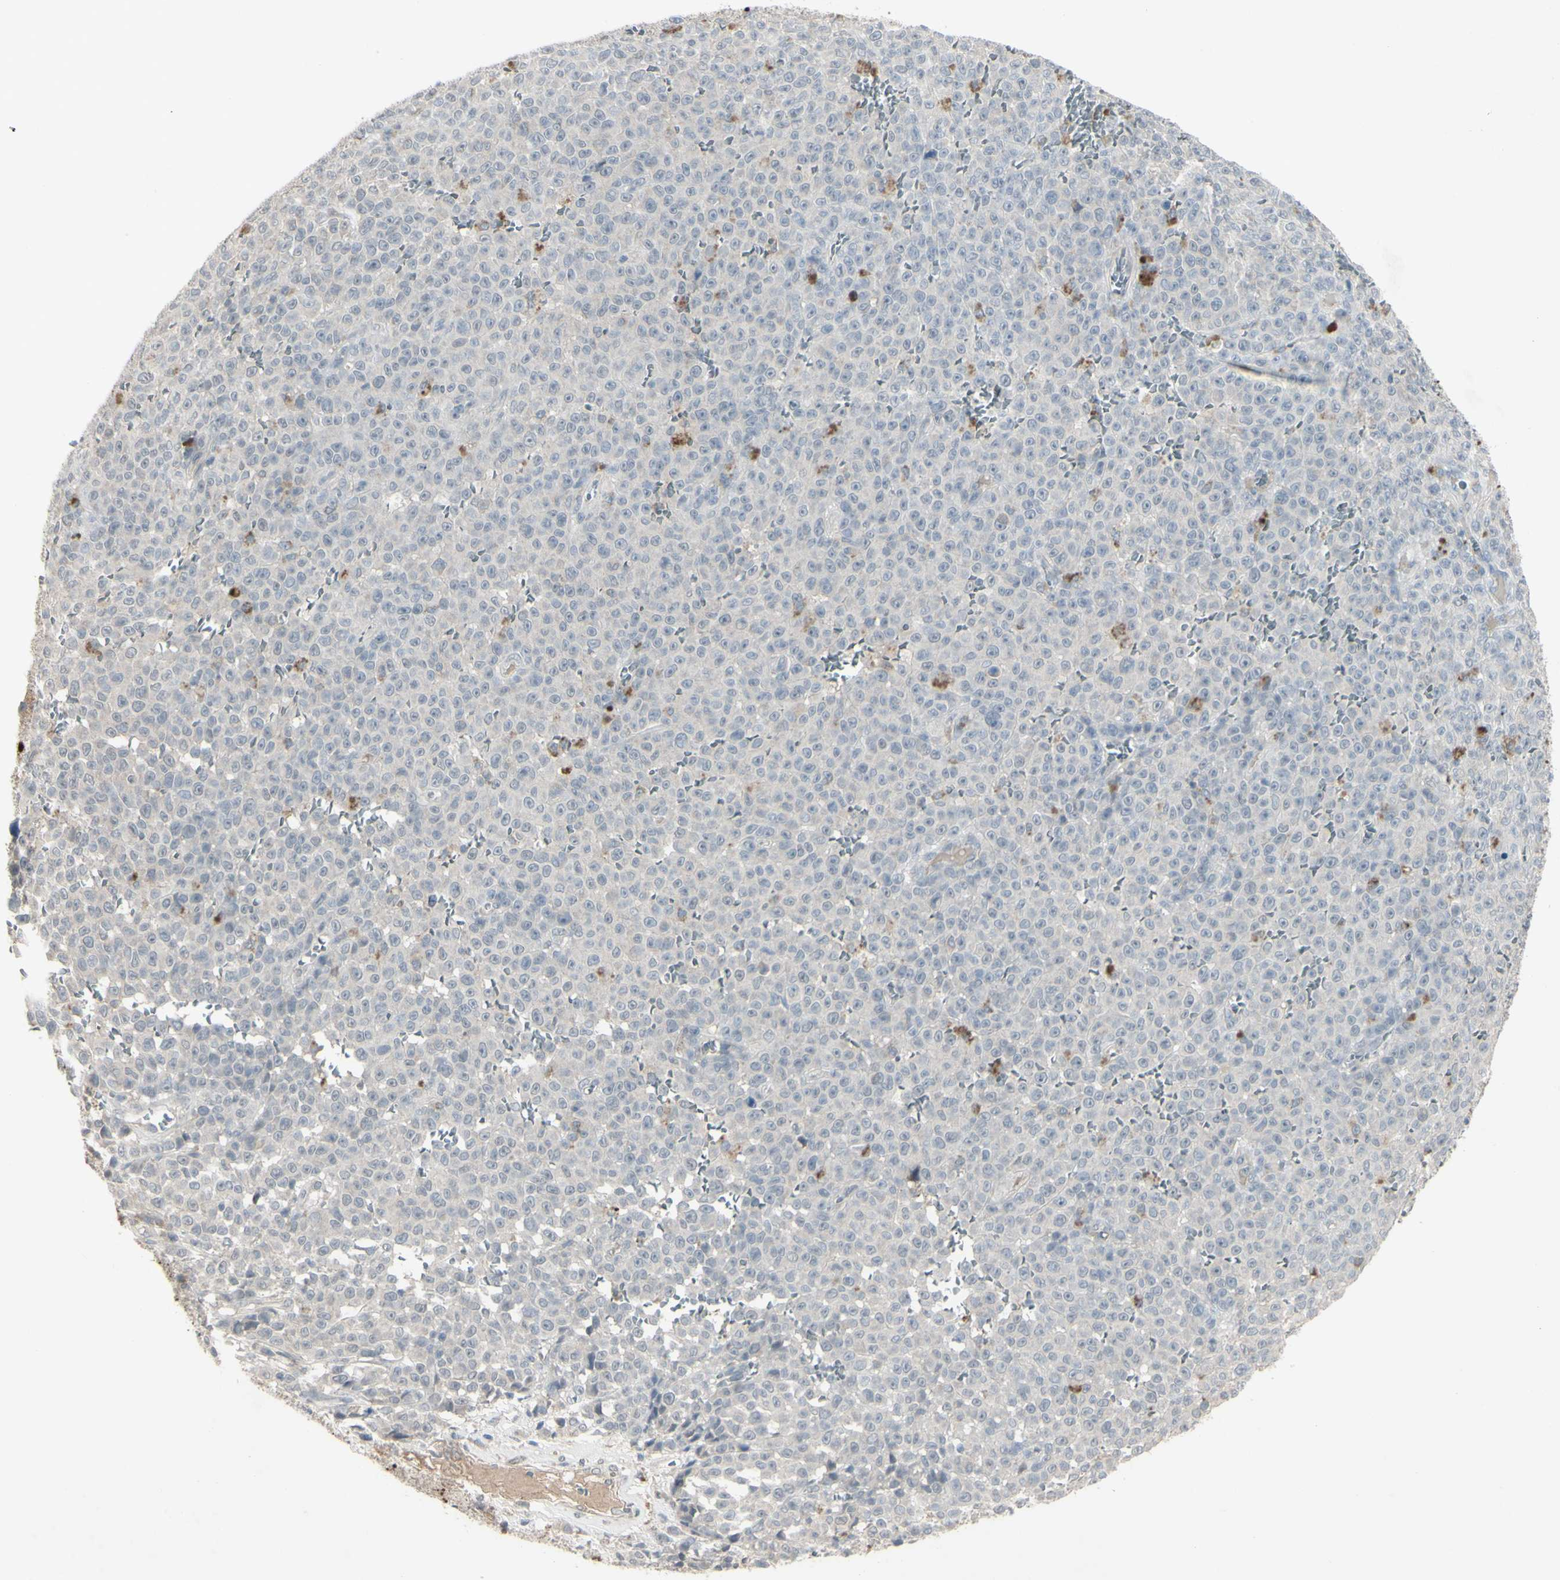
{"staining": {"intensity": "weak", "quantity": "<25%", "location": "cytoplasmic/membranous"}, "tissue": "melanoma", "cell_type": "Tumor cells", "image_type": "cancer", "snomed": [{"axis": "morphology", "description": "Malignant melanoma, NOS"}, {"axis": "topography", "description": "Skin"}], "caption": "This is a micrograph of immunohistochemistry (IHC) staining of melanoma, which shows no positivity in tumor cells.", "gene": "PIAS4", "patient": {"sex": "female", "age": 82}}